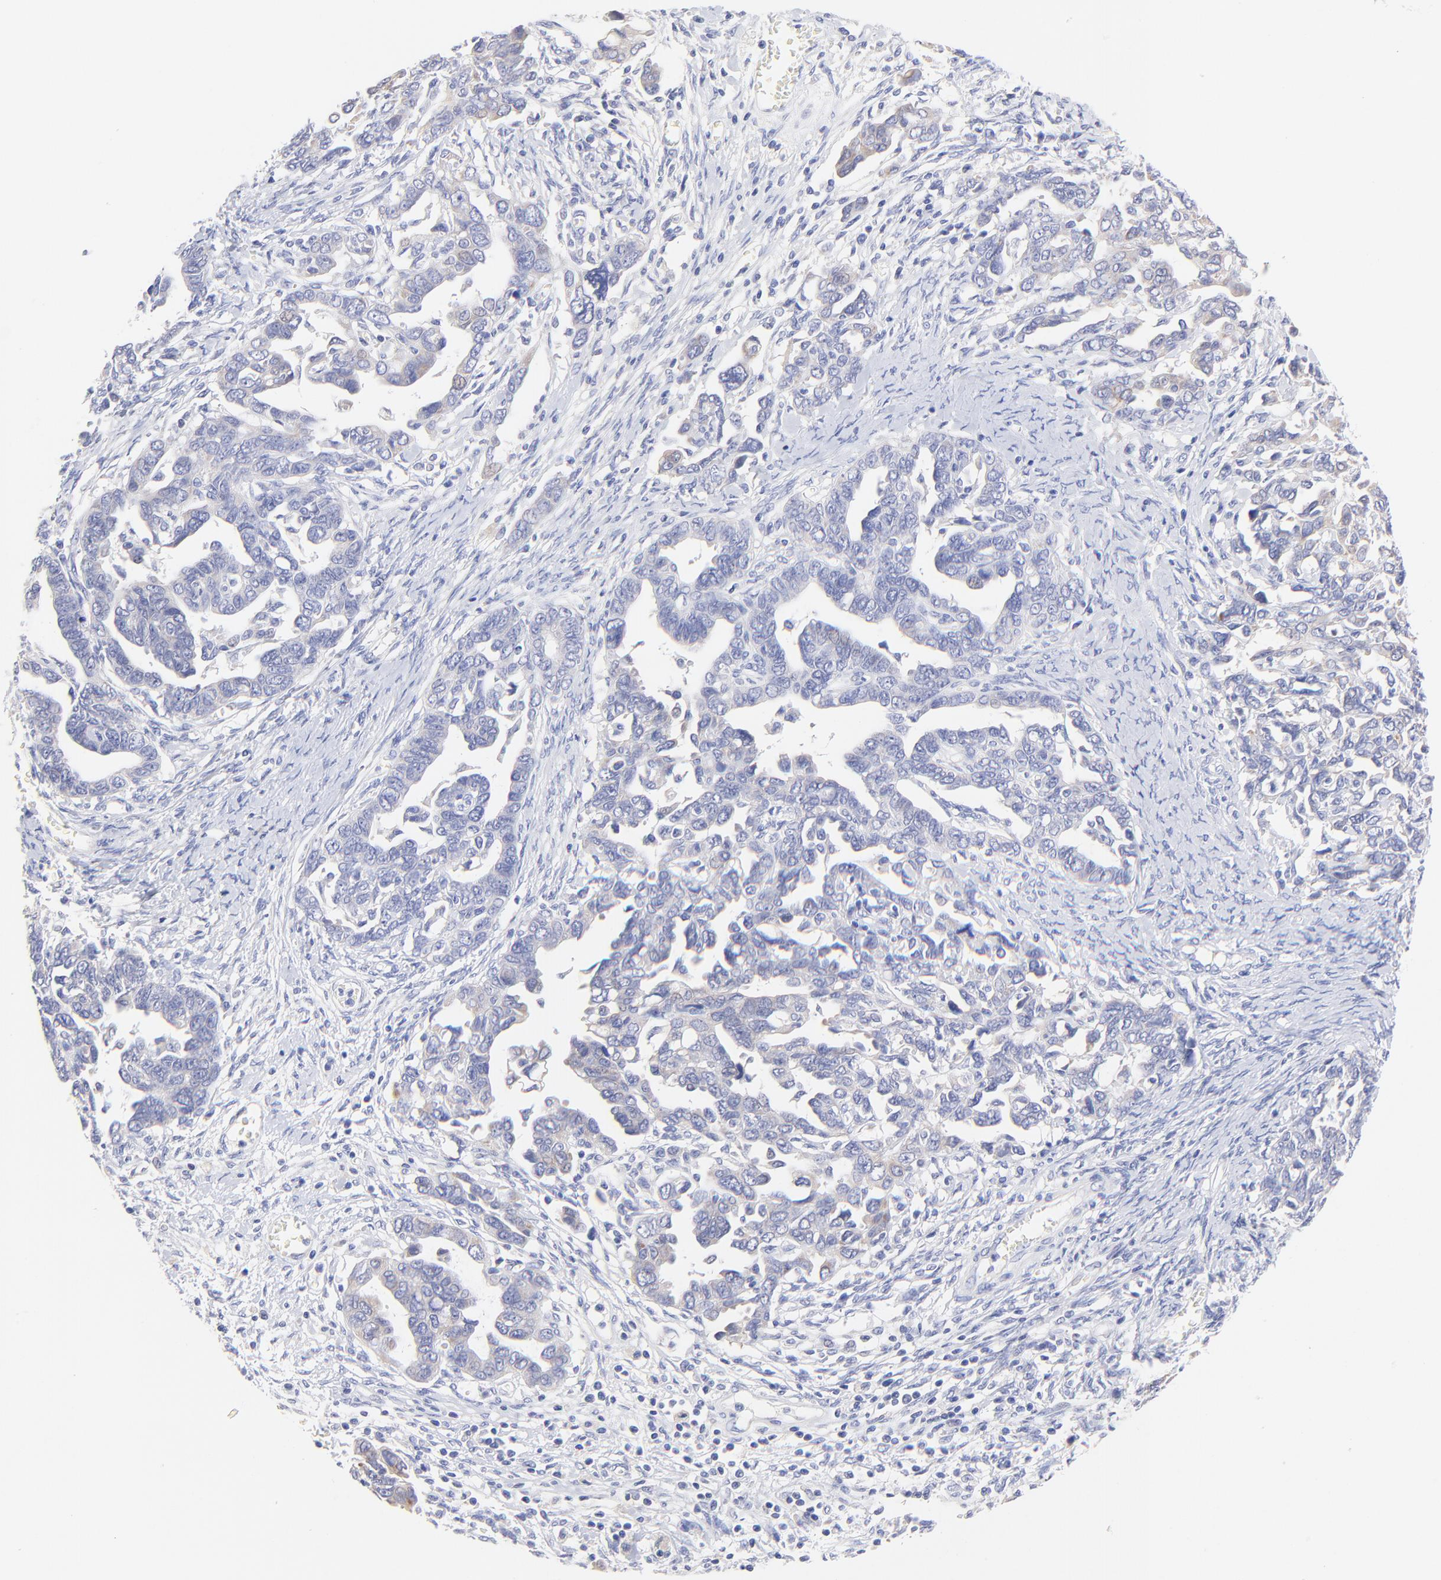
{"staining": {"intensity": "negative", "quantity": "none", "location": "none"}, "tissue": "ovarian cancer", "cell_type": "Tumor cells", "image_type": "cancer", "snomed": [{"axis": "morphology", "description": "Cystadenocarcinoma, serous, NOS"}, {"axis": "topography", "description": "Ovary"}], "caption": "DAB immunohistochemical staining of human ovarian cancer displays no significant staining in tumor cells. Nuclei are stained in blue.", "gene": "EBP", "patient": {"sex": "female", "age": 69}}